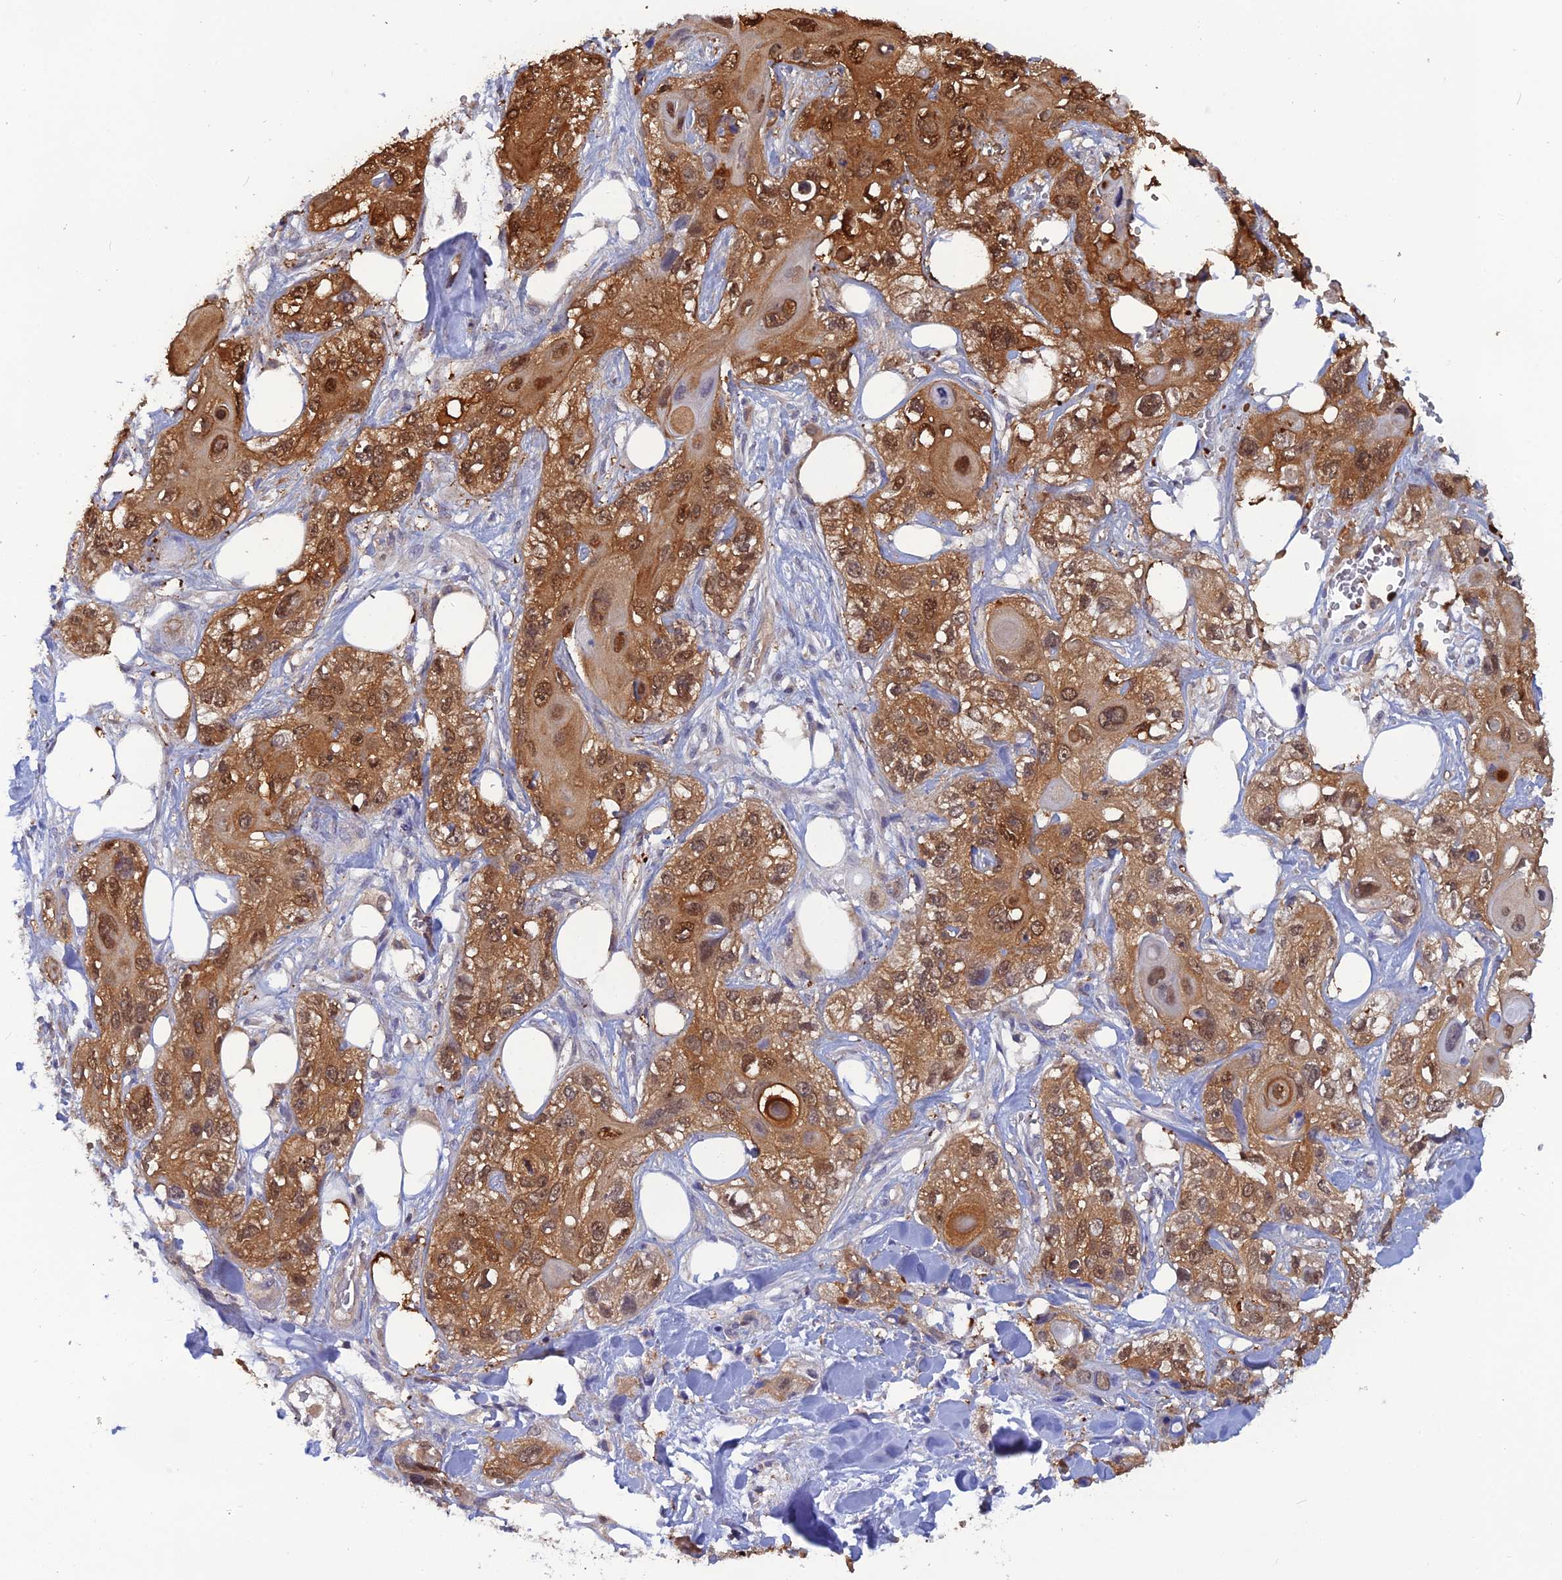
{"staining": {"intensity": "moderate", "quantity": ">75%", "location": "cytoplasmic/membranous,nuclear"}, "tissue": "skin cancer", "cell_type": "Tumor cells", "image_type": "cancer", "snomed": [{"axis": "morphology", "description": "Normal tissue, NOS"}, {"axis": "morphology", "description": "Squamous cell carcinoma, NOS"}, {"axis": "topography", "description": "Skin"}], "caption": "Squamous cell carcinoma (skin) stained with immunohistochemistry reveals moderate cytoplasmic/membranous and nuclear positivity in approximately >75% of tumor cells.", "gene": "HINT1", "patient": {"sex": "male", "age": 72}}